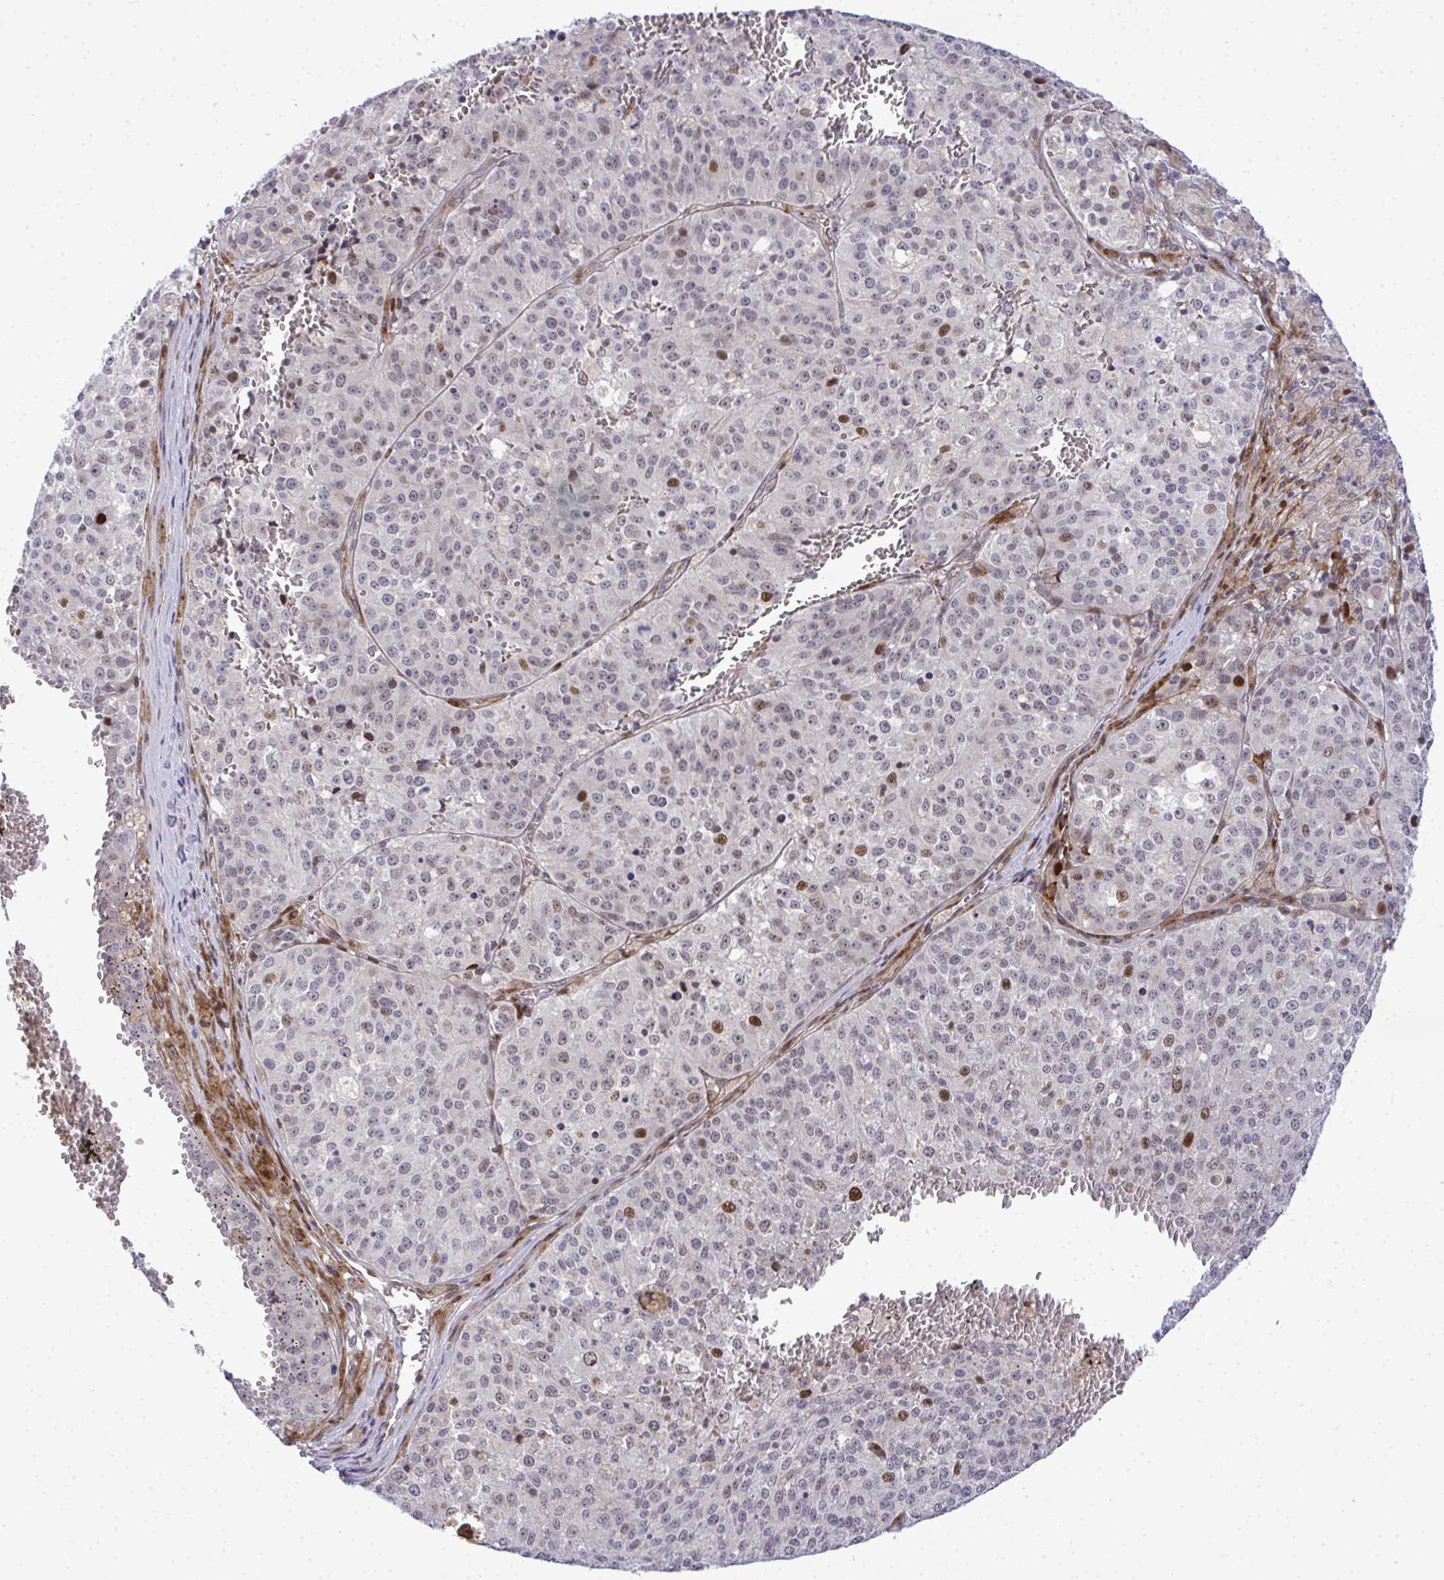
{"staining": {"intensity": "moderate", "quantity": "<25%", "location": "nuclear"}, "tissue": "melanoma", "cell_type": "Tumor cells", "image_type": "cancer", "snomed": [{"axis": "morphology", "description": "Malignant melanoma, Metastatic site"}, {"axis": "topography", "description": "Lymph node"}], "caption": "Moderate nuclear staining for a protein is seen in approximately <25% of tumor cells of malignant melanoma (metastatic site) using immunohistochemistry.", "gene": "CASTOR2", "patient": {"sex": "female", "age": 64}}